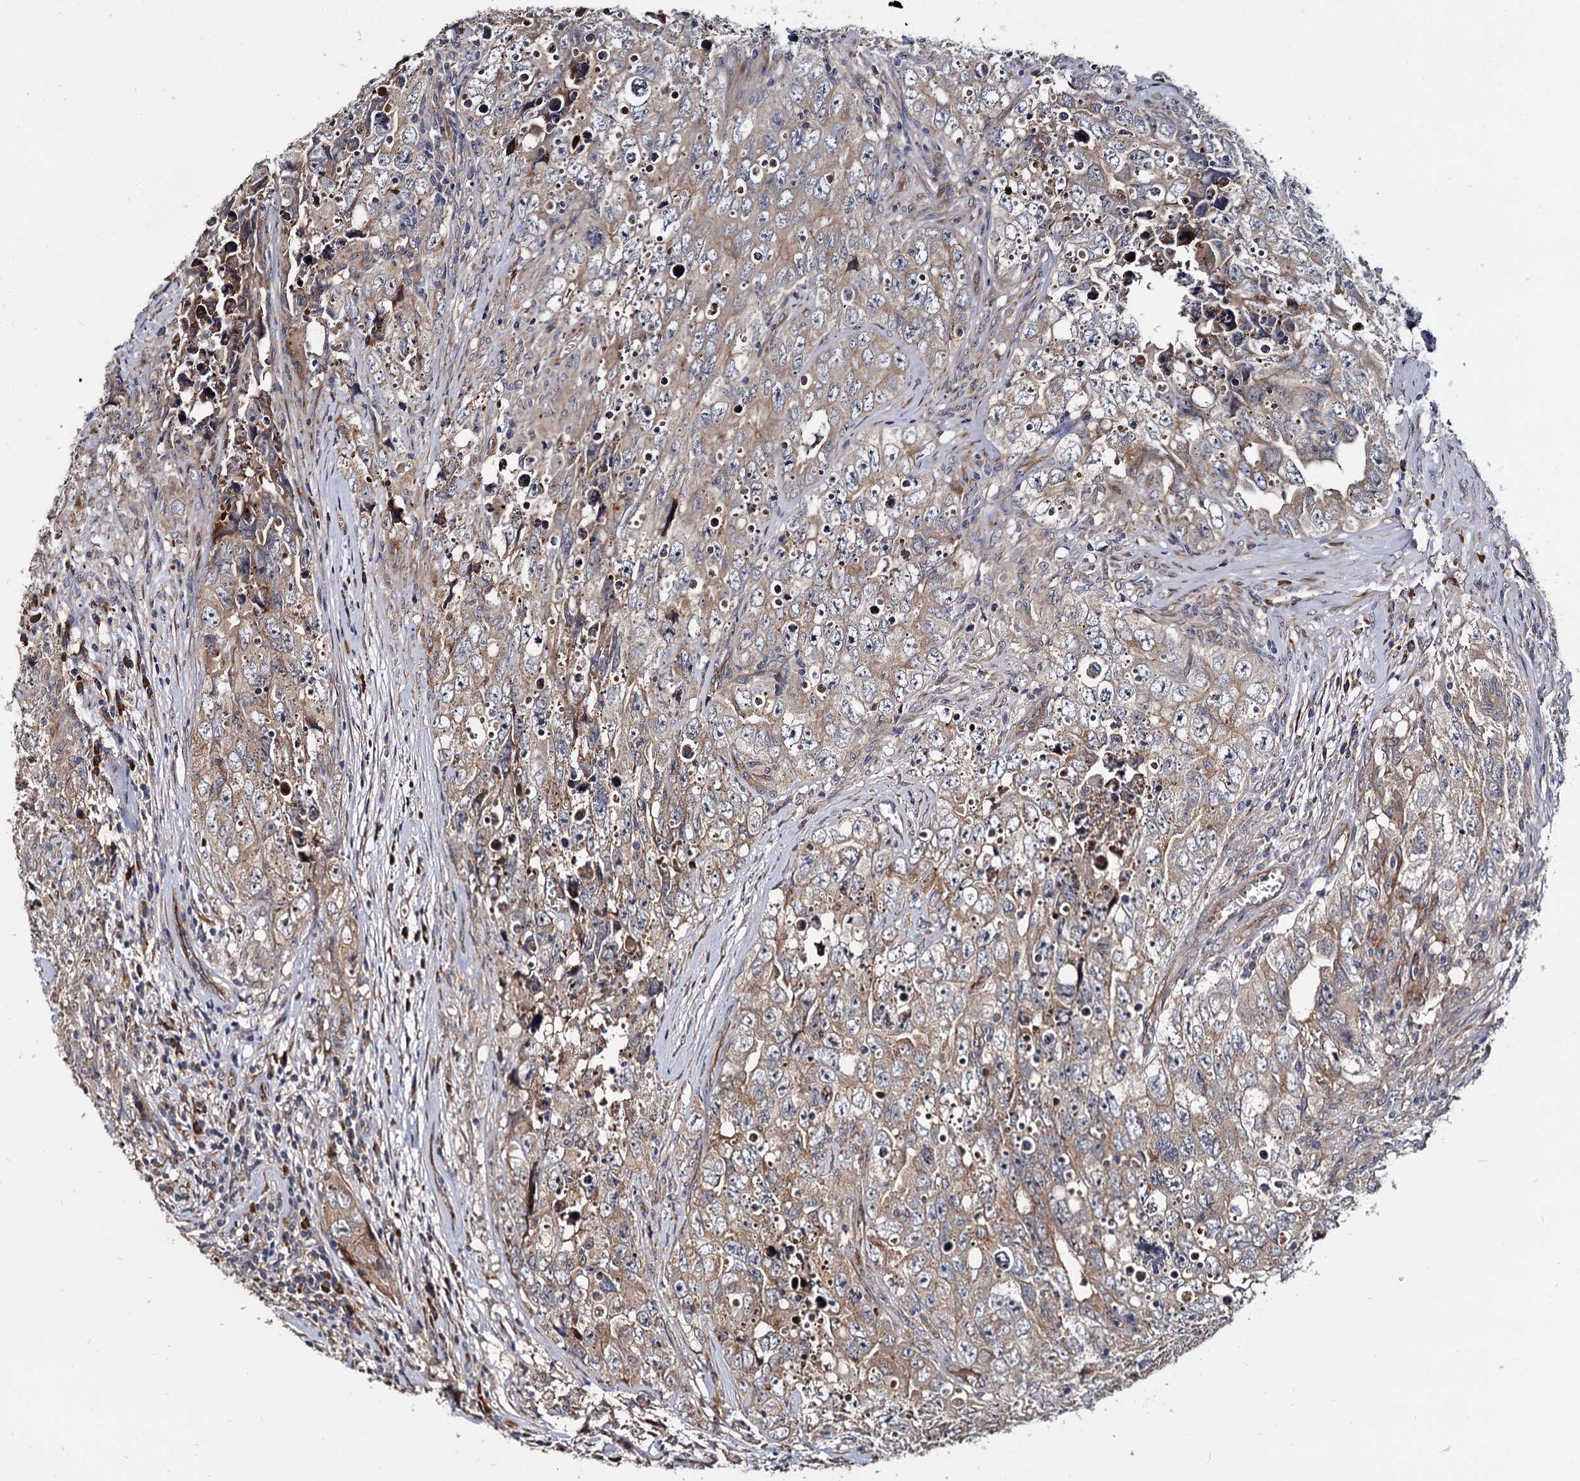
{"staining": {"intensity": "weak", "quantity": ">75%", "location": "cytoplasmic/membranous"}, "tissue": "testis cancer", "cell_type": "Tumor cells", "image_type": "cancer", "snomed": [{"axis": "morphology", "description": "Seminoma, NOS"}, {"axis": "morphology", "description": "Carcinoma, Embryonal, NOS"}, {"axis": "topography", "description": "Testis"}], "caption": "Immunohistochemistry staining of testis cancer, which exhibits low levels of weak cytoplasmic/membranous staining in about >75% of tumor cells indicating weak cytoplasmic/membranous protein expression. The staining was performed using DAB (3,3'-diaminobenzidine) (brown) for protein detection and nuclei were counterstained in hematoxylin (blue).", "gene": "WWC3", "patient": {"sex": "male", "age": 43}}